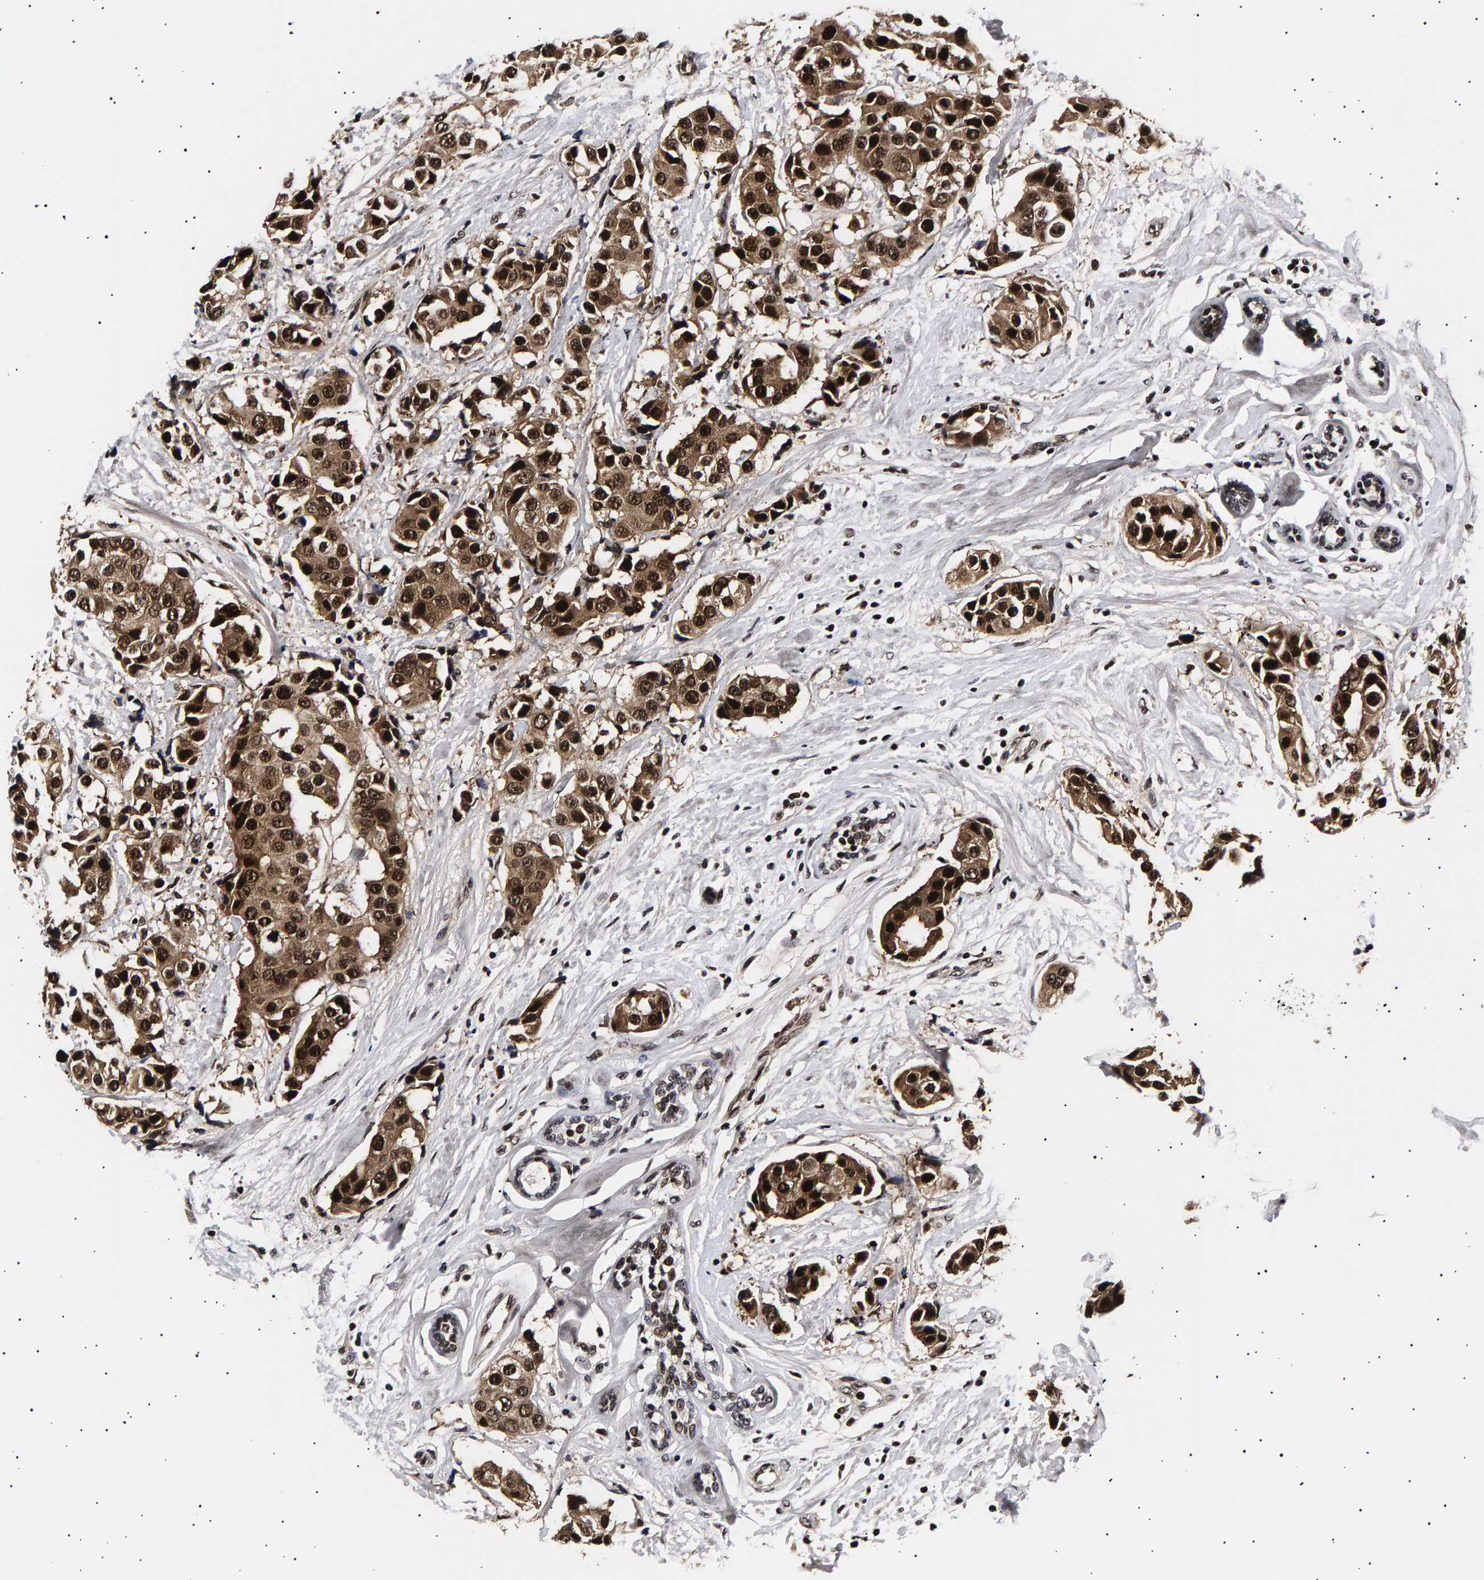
{"staining": {"intensity": "strong", "quantity": ">75%", "location": "nuclear"}, "tissue": "breast cancer", "cell_type": "Tumor cells", "image_type": "cancer", "snomed": [{"axis": "morphology", "description": "Normal tissue, NOS"}, {"axis": "morphology", "description": "Duct carcinoma"}, {"axis": "topography", "description": "Breast"}], "caption": "Tumor cells demonstrate strong nuclear positivity in approximately >75% of cells in breast cancer (invasive ductal carcinoma). Immunohistochemistry (ihc) stains the protein in brown and the nuclei are stained blue.", "gene": "ANKRD40", "patient": {"sex": "female", "age": 39}}